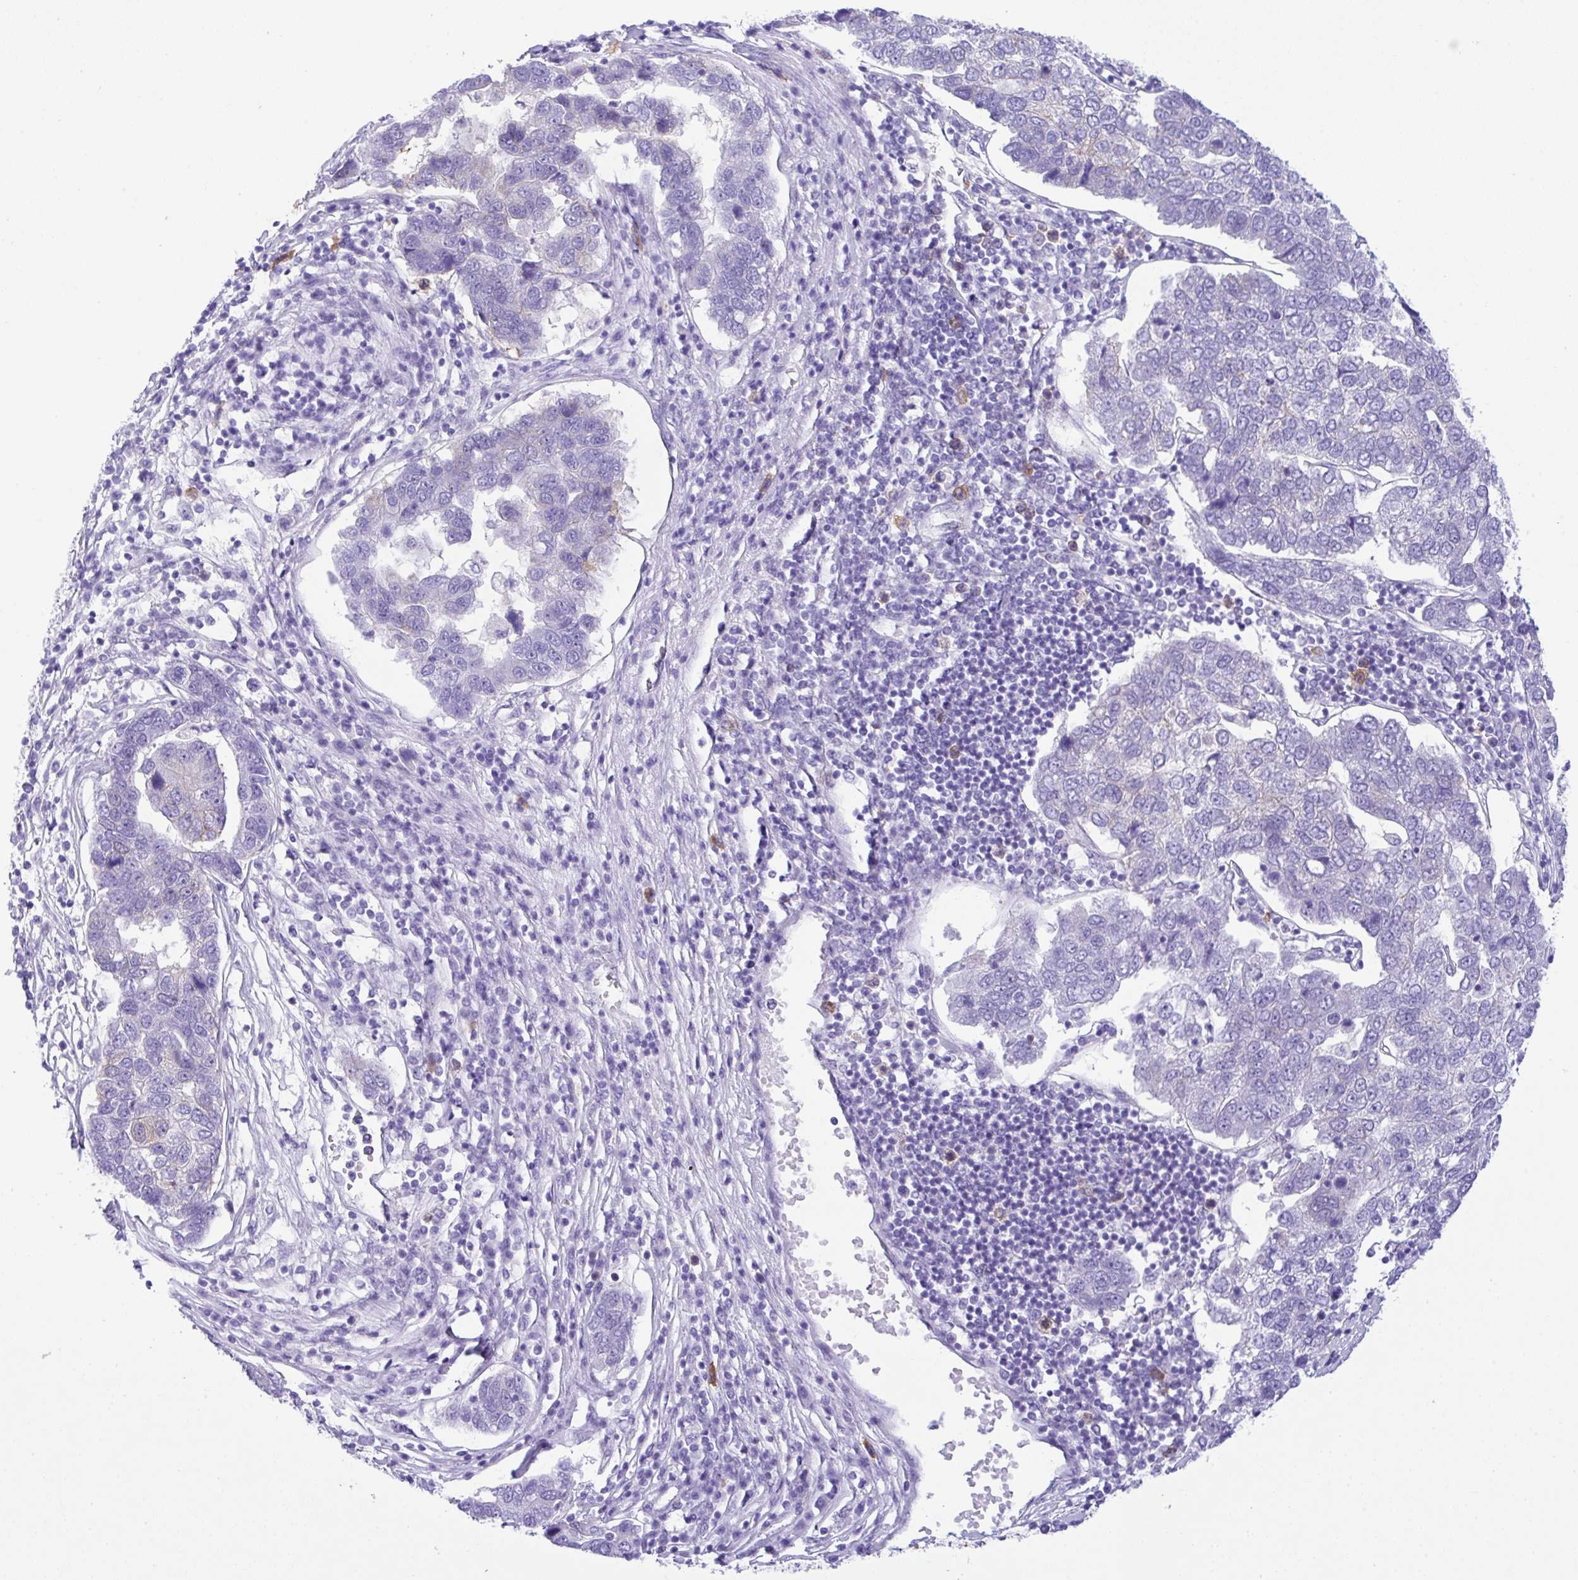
{"staining": {"intensity": "negative", "quantity": "none", "location": "none"}, "tissue": "pancreatic cancer", "cell_type": "Tumor cells", "image_type": "cancer", "snomed": [{"axis": "morphology", "description": "Adenocarcinoma, NOS"}, {"axis": "topography", "description": "Pancreas"}], "caption": "Immunohistochemistry micrograph of pancreatic cancer (adenocarcinoma) stained for a protein (brown), which exhibits no expression in tumor cells.", "gene": "RRM2", "patient": {"sex": "female", "age": 61}}